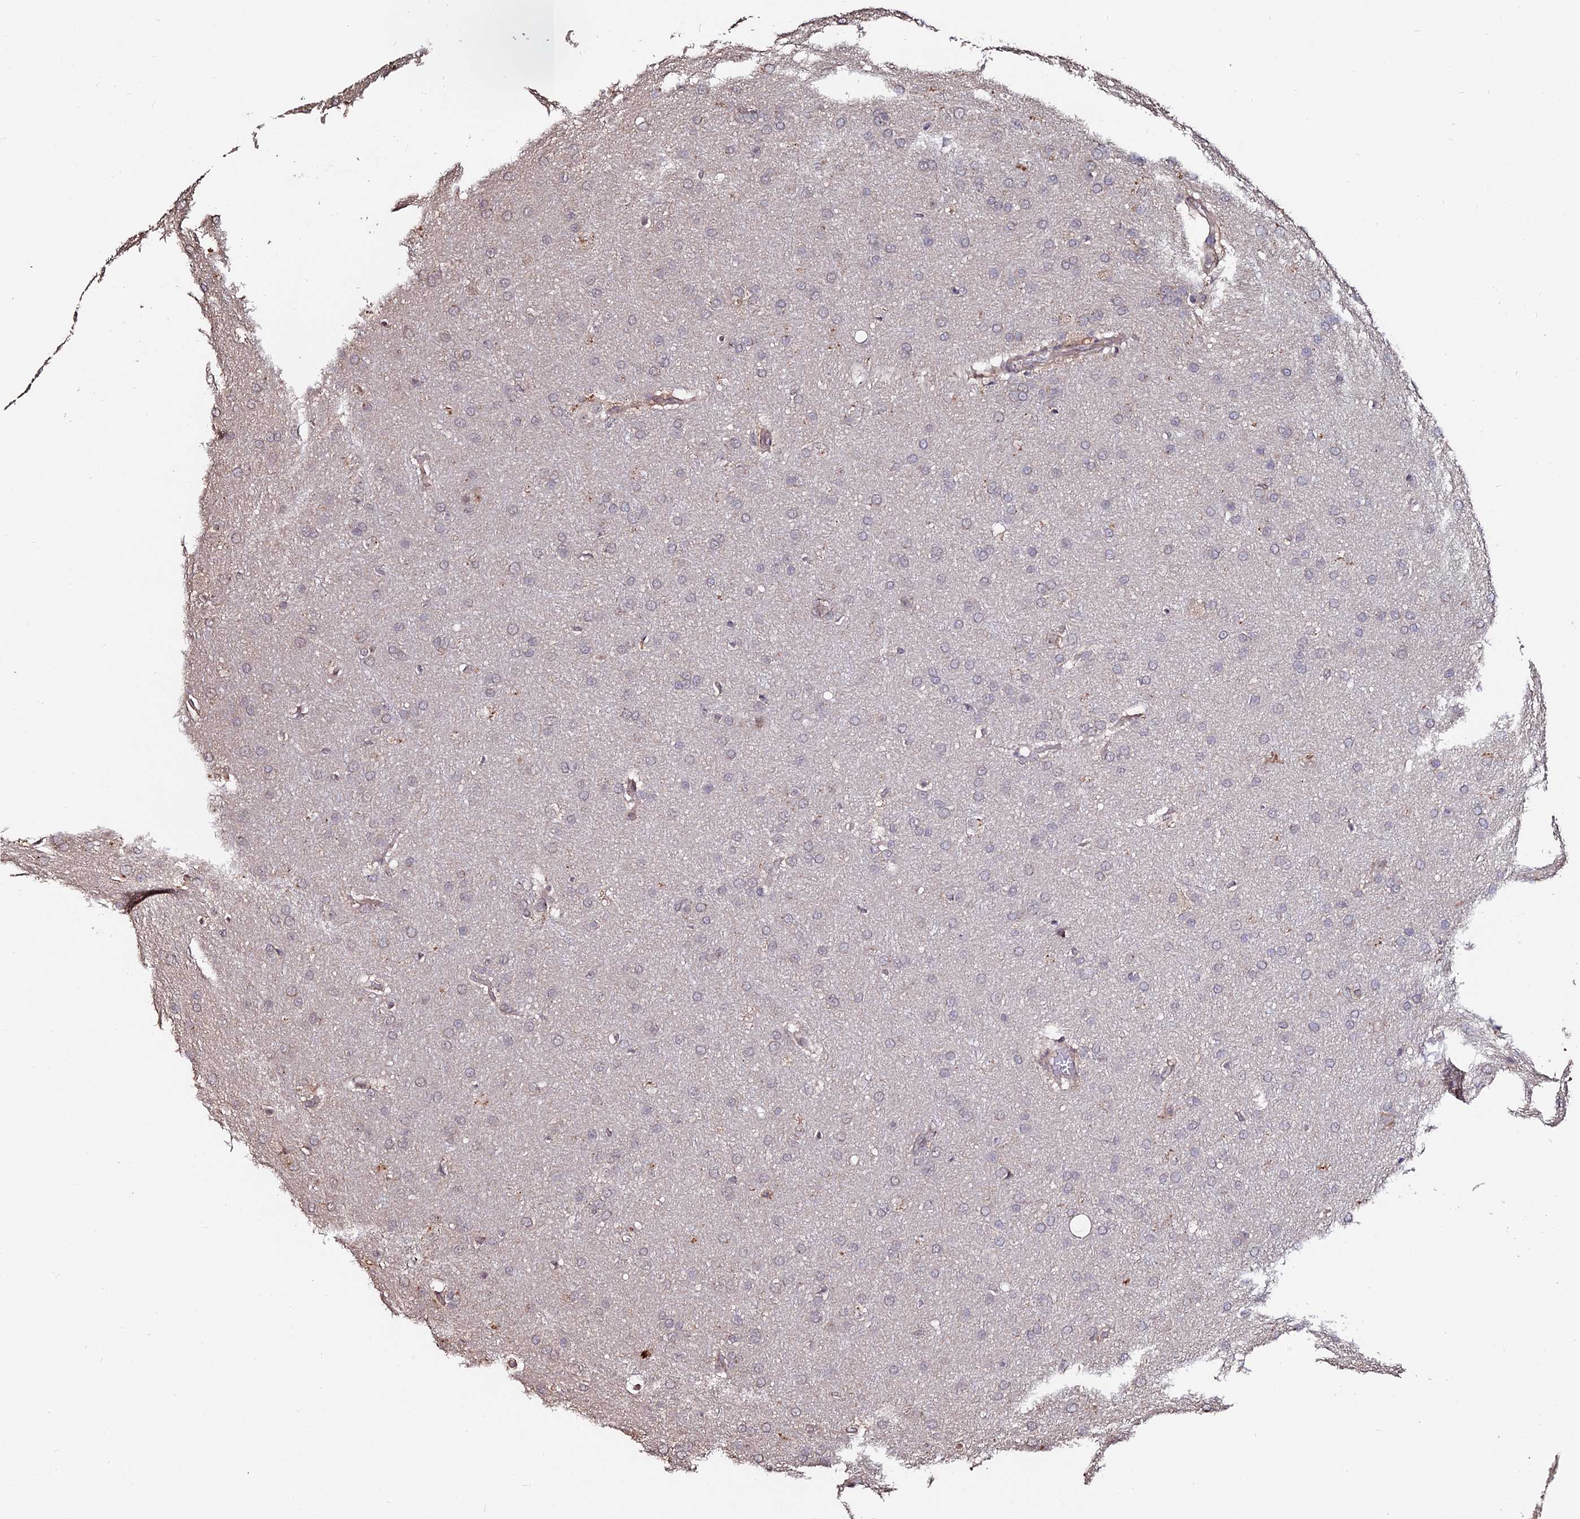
{"staining": {"intensity": "negative", "quantity": "none", "location": "none"}, "tissue": "glioma", "cell_type": "Tumor cells", "image_type": "cancer", "snomed": [{"axis": "morphology", "description": "Glioma, malignant, Low grade"}, {"axis": "topography", "description": "Brain"}], "caption": "Tumor cells show no significant protein positivity in malignant glioma (low-grade).", "gene": "ACTR5", "patient": {"sex": "female", "age": 32}}